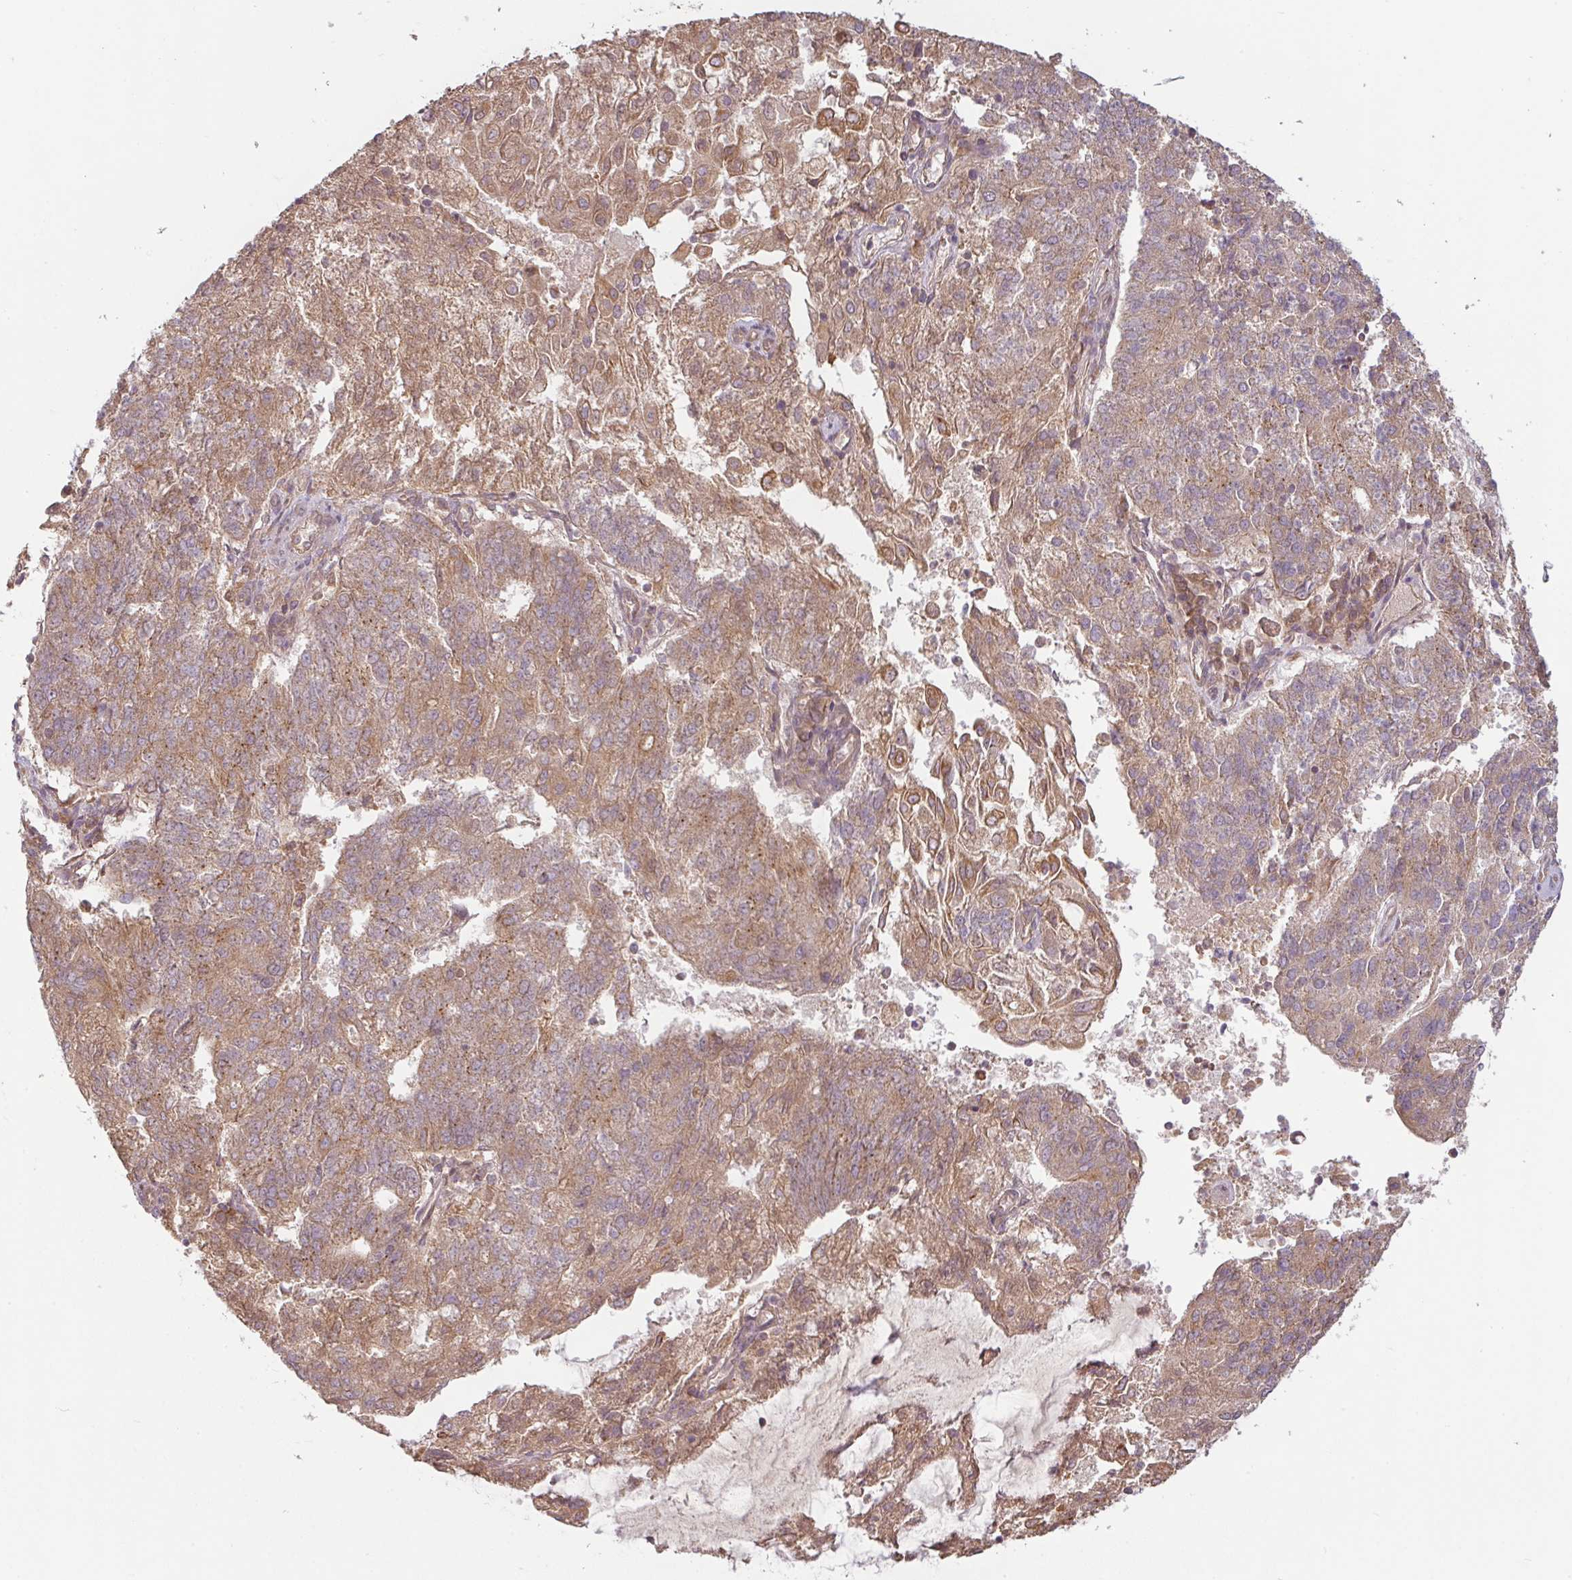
{"staining": {"intensity": "moderate", "quantity": ">75%", "location": "cytoplasmic/membranous"}, "tissue": "endometrial cancer", "cell_type": "Tumor cells", "image_type": "cancer", "snomed": [{"axis": "morphology", "description": "Adenocarcinoma, NOS"}, {"axis": "topography", "description": "Endometrium"}], "caption": "This is a micrograph of IHC staining of adenocarcinoma (endometrial), which shows moderate expression in the cytoplasmic/membranous of tumor cells.", "gene": "RNF31", "patient": {"sex": "female", "age": 82}}